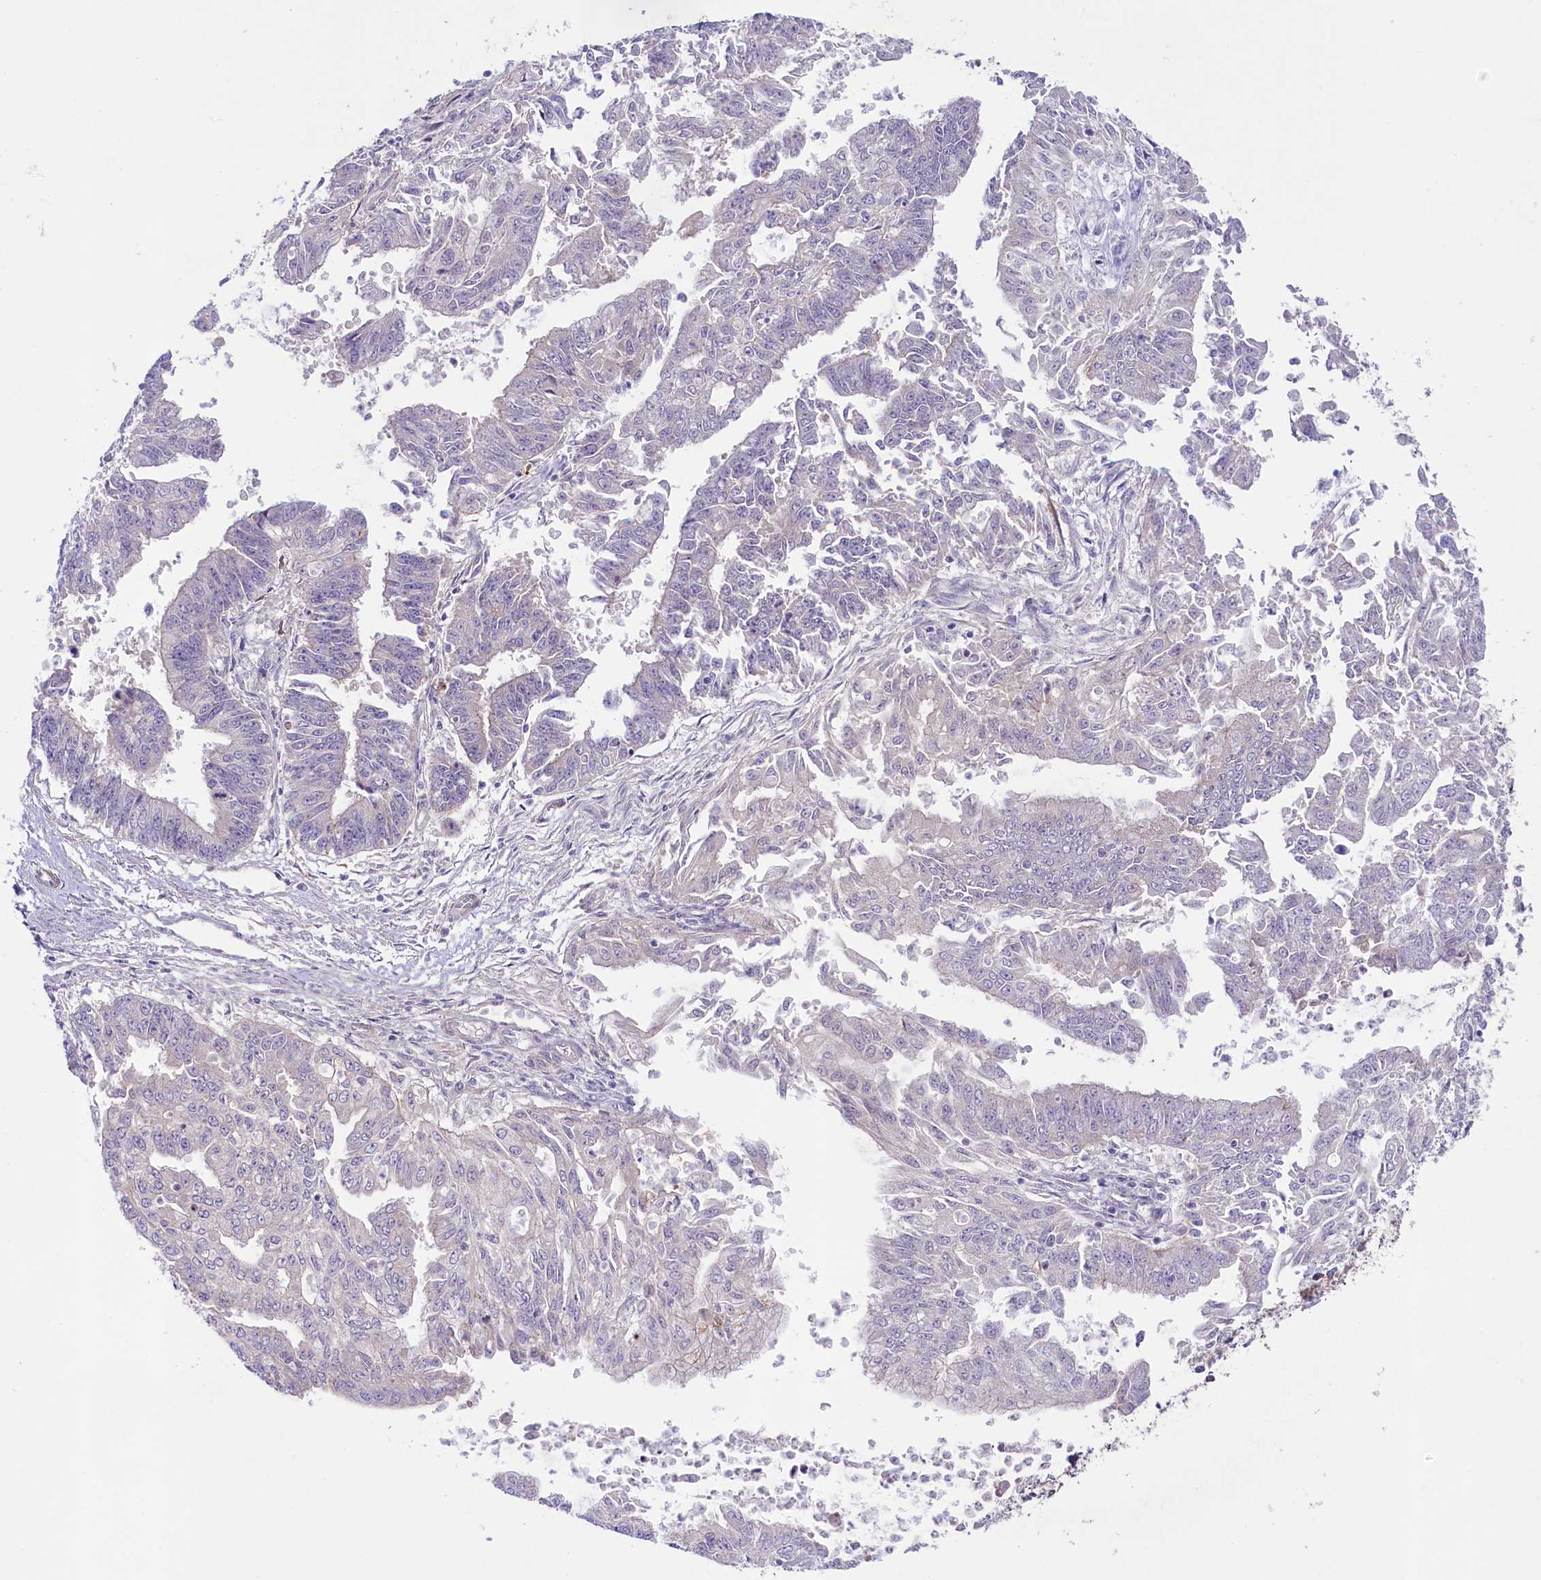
{"staining": {"intensity": "negative", "quantity": "none", "location": "none"}, "tissue": "endometrial cancer", "cell_type": "Tumor cells", "image_type": "cancer", "snomed": [{"axis": "morphology", "description": "Adenocarcinoma, NOS"}, {"axis": "topography", "description": "Endometrium"}], "caption": "Tumor cells are negative for protein expression in human endometrial adenocarcinoma.", "gene": "COG8", "patient": {"sex": "female", "age": 73}}